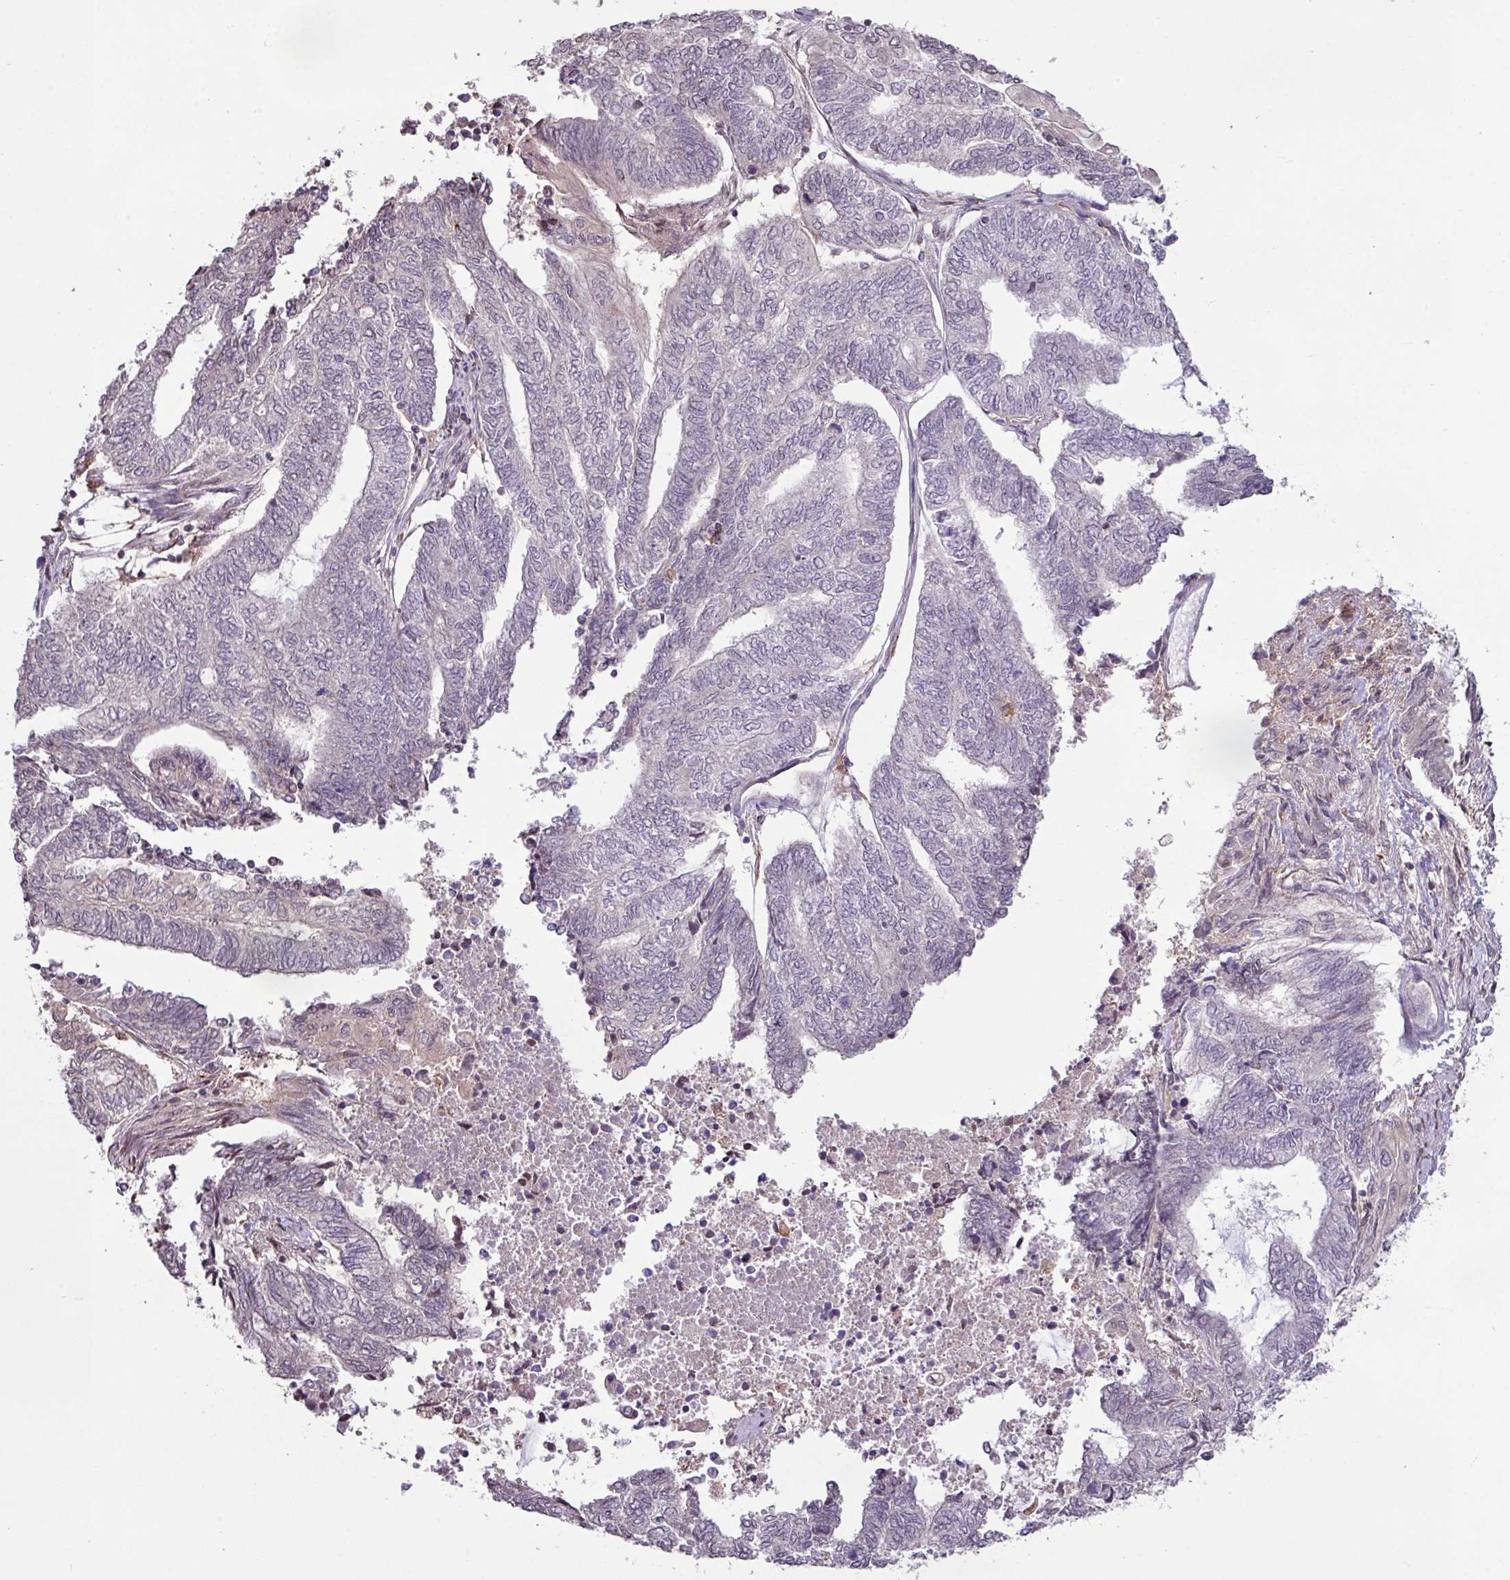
{"staining": {"intensity": "negative", "quantity": "none", "location": "none"}, "tissue": "endometrial cancer", "cell_type": "Tumor cells", "image_type": "cancer", "snomed": [{"axis": "morphology", "description": "Adenocarcinoma, NOS"}, {"axis": "topography", "description": "Uterus"}, {"axis": "topography", "description": "Endometrium"}], "caption": "Tumor cells are negative for brown protein staining in endometrial cancer.", "gene": "ARHGEF25", "patient": {"sex": "female", "age": 70}}